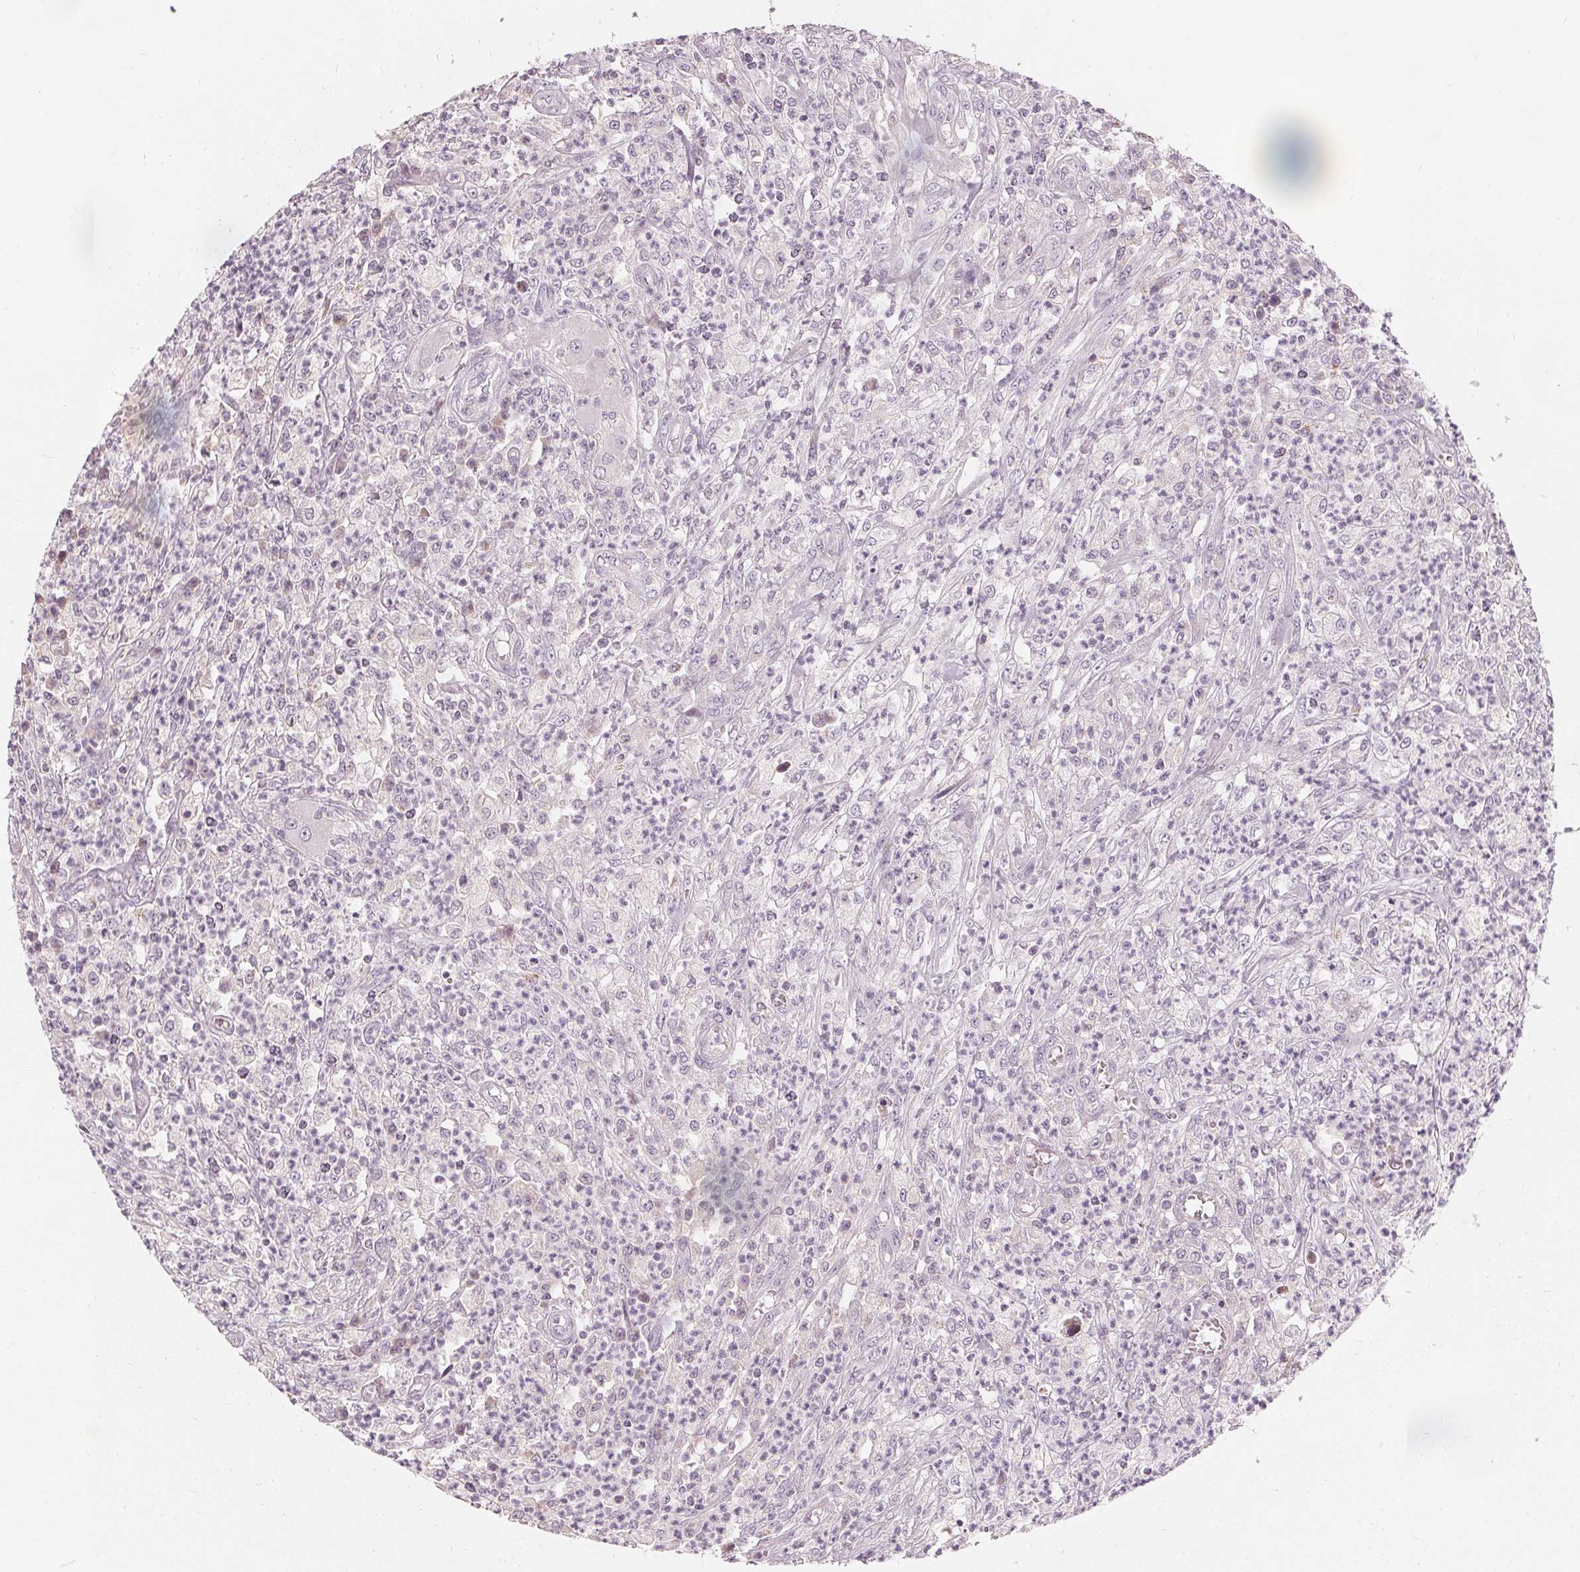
{"staining": {"intensity": "negative", "quantity": "none", "location": "none"}, "tissue": "colorectal cancer", "cell_type": "Tumor cells", "image_type": "cancer", "snomed": [{"axis": "morphology", "description": "Normal tissue, NOS"}, {"axis": "morphology", "description": "Adenocarcinoma, NOS"}, {"axis": "topography", "description": "Colon"}], "caption": "High power microscopy micrograph of an IHC photomicrograph of adenocarcinoma (colorectal), revealing no significant staining in tumor cells.", "gene": "TRIM60", "patient": {"sex": "male", "age": 65}}